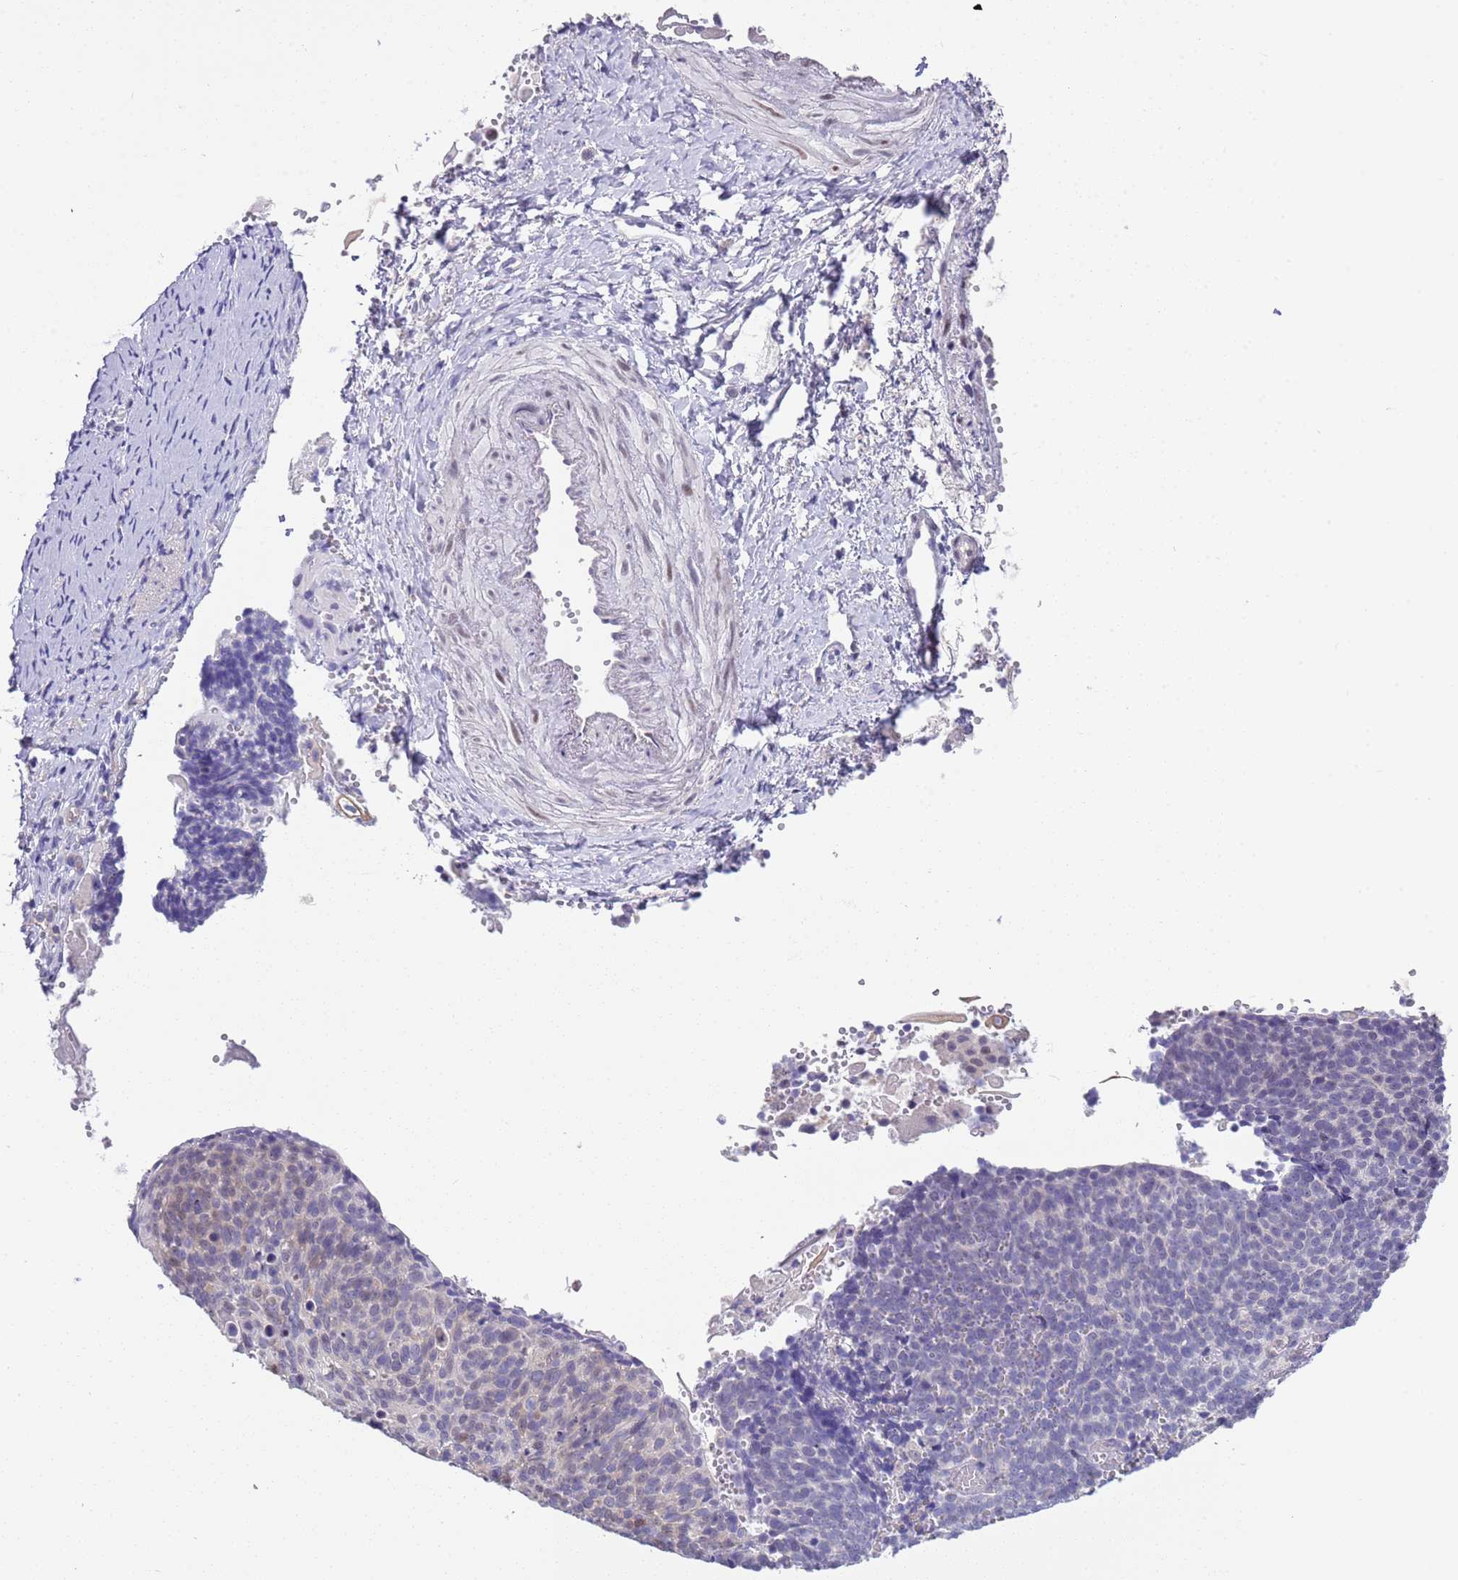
{"staining": {"intensity": "weak", "quantity": "<25%", "location": "nuclear"}, "tissue": "cervical cancer", "cell_type": "Tumor cells", "image_type": "cancer", "snomed": [{"axis": "morphology", "description": "Normal tissue, NOS"}, {"axis": "morphology", "description": "Squamous cell carcinoma, NOS"}, {"axis": "topography", "description": "Cervix"}], "caption": "Protein analysis of squamous cell carcinoma (cervical) displays no significant staining in tumor cells. (DAB (3,3'-diaminobenzidine) immunohistochemistry (IHC) visualized using brightfield microscopy, high magnification).", "gene": "BRMS1L", "patient": {"sex": "female", "age": 39}}